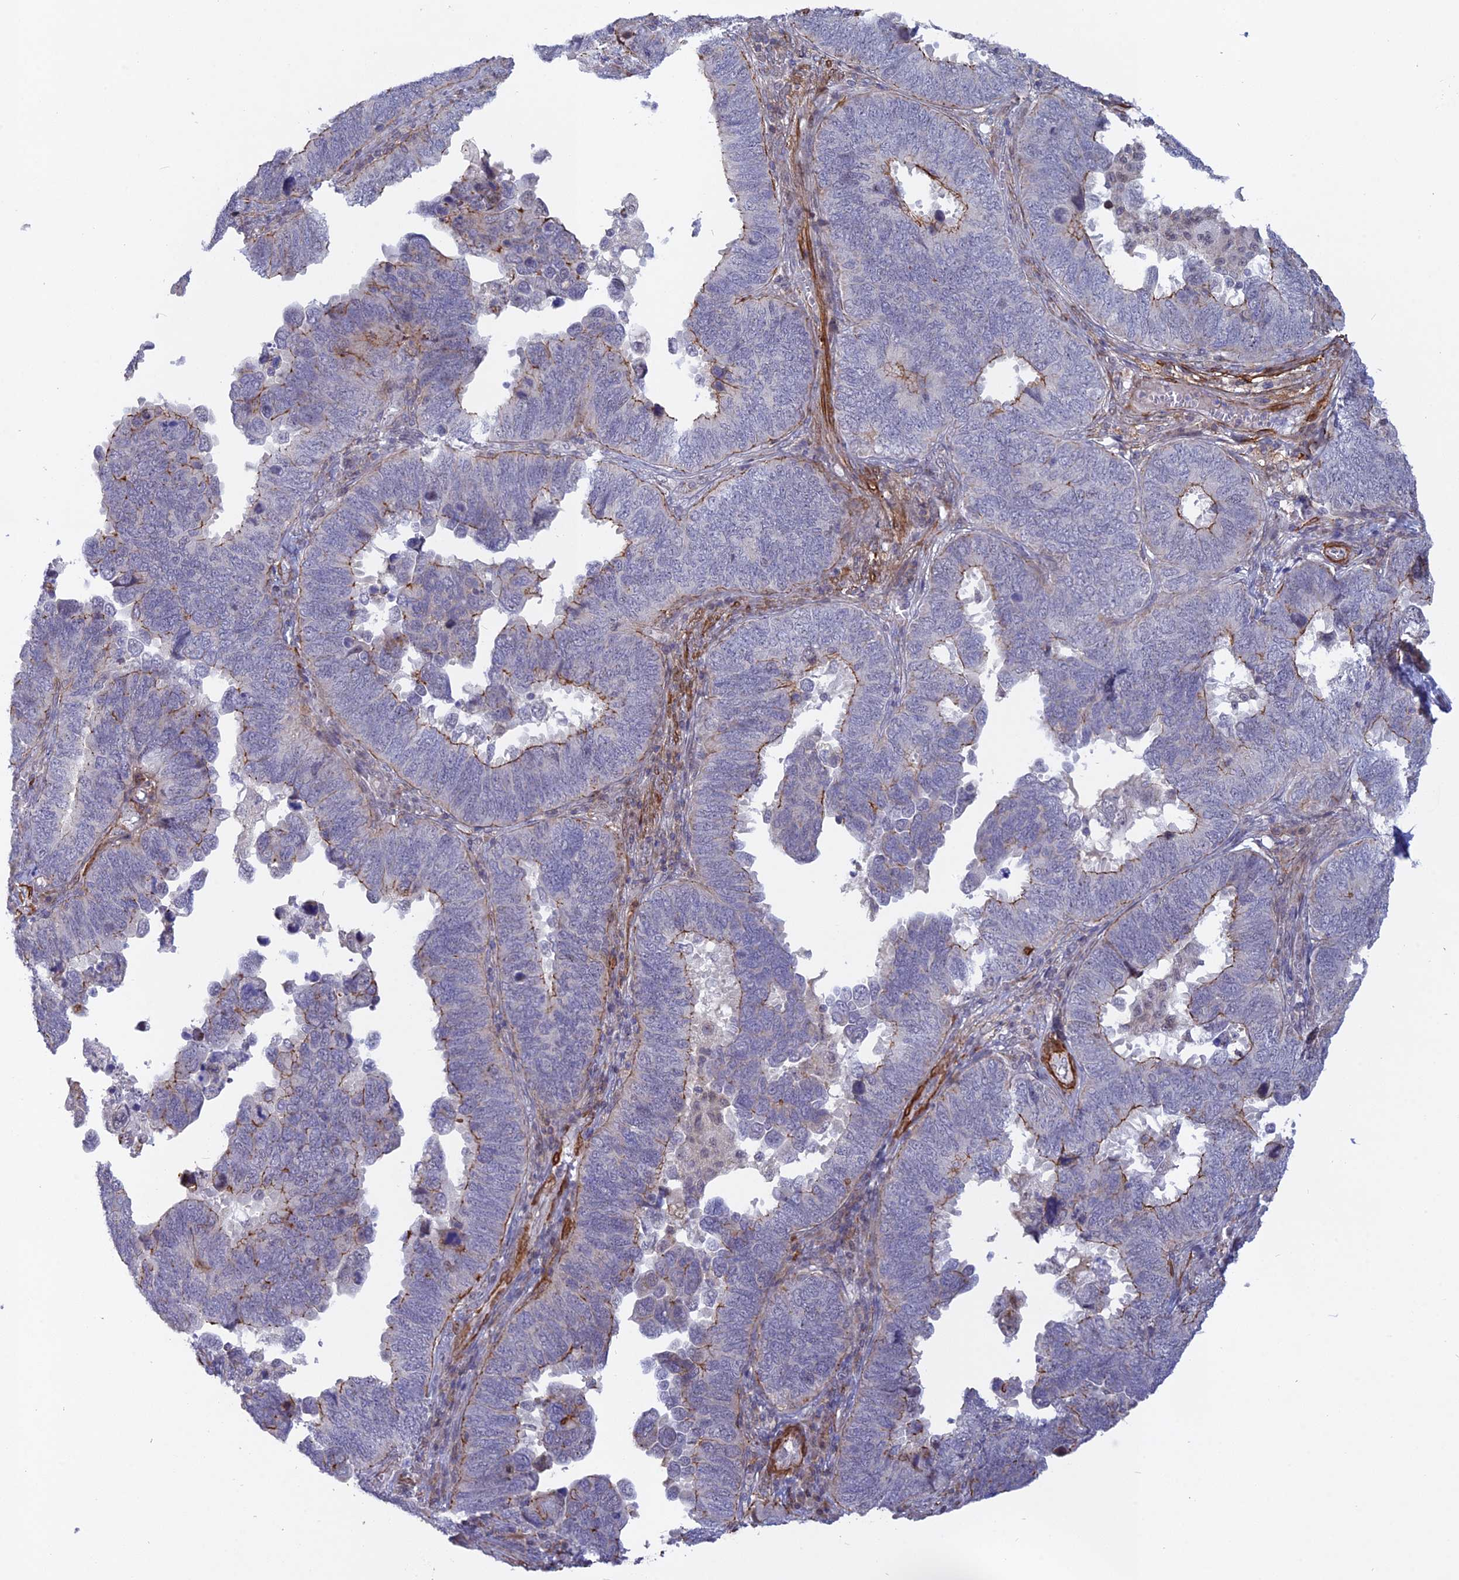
{"staining": {"intensity": "moderate", "quantity": "<25%", "location": "cytoplasmic/membranous"}, "tissue": "endometrial cancer", "cell_type": "Tumor cells", "image_type": "cancer", "snomed": [{"axis": "morphology", "description": "Adenocarcinoma, NOS"}, {"axis": "topography", "description": "Endometrium"}], "caption": "Endometrial cancer (adenocarcinoma) tissue demonstrates moderate cytoplasmic/membranous staining in approximately <25% of tumor cells, visualized by immunohistochemistry.", "gene": "CCDC154", "patient": {"sex": "female", "age": 79}}